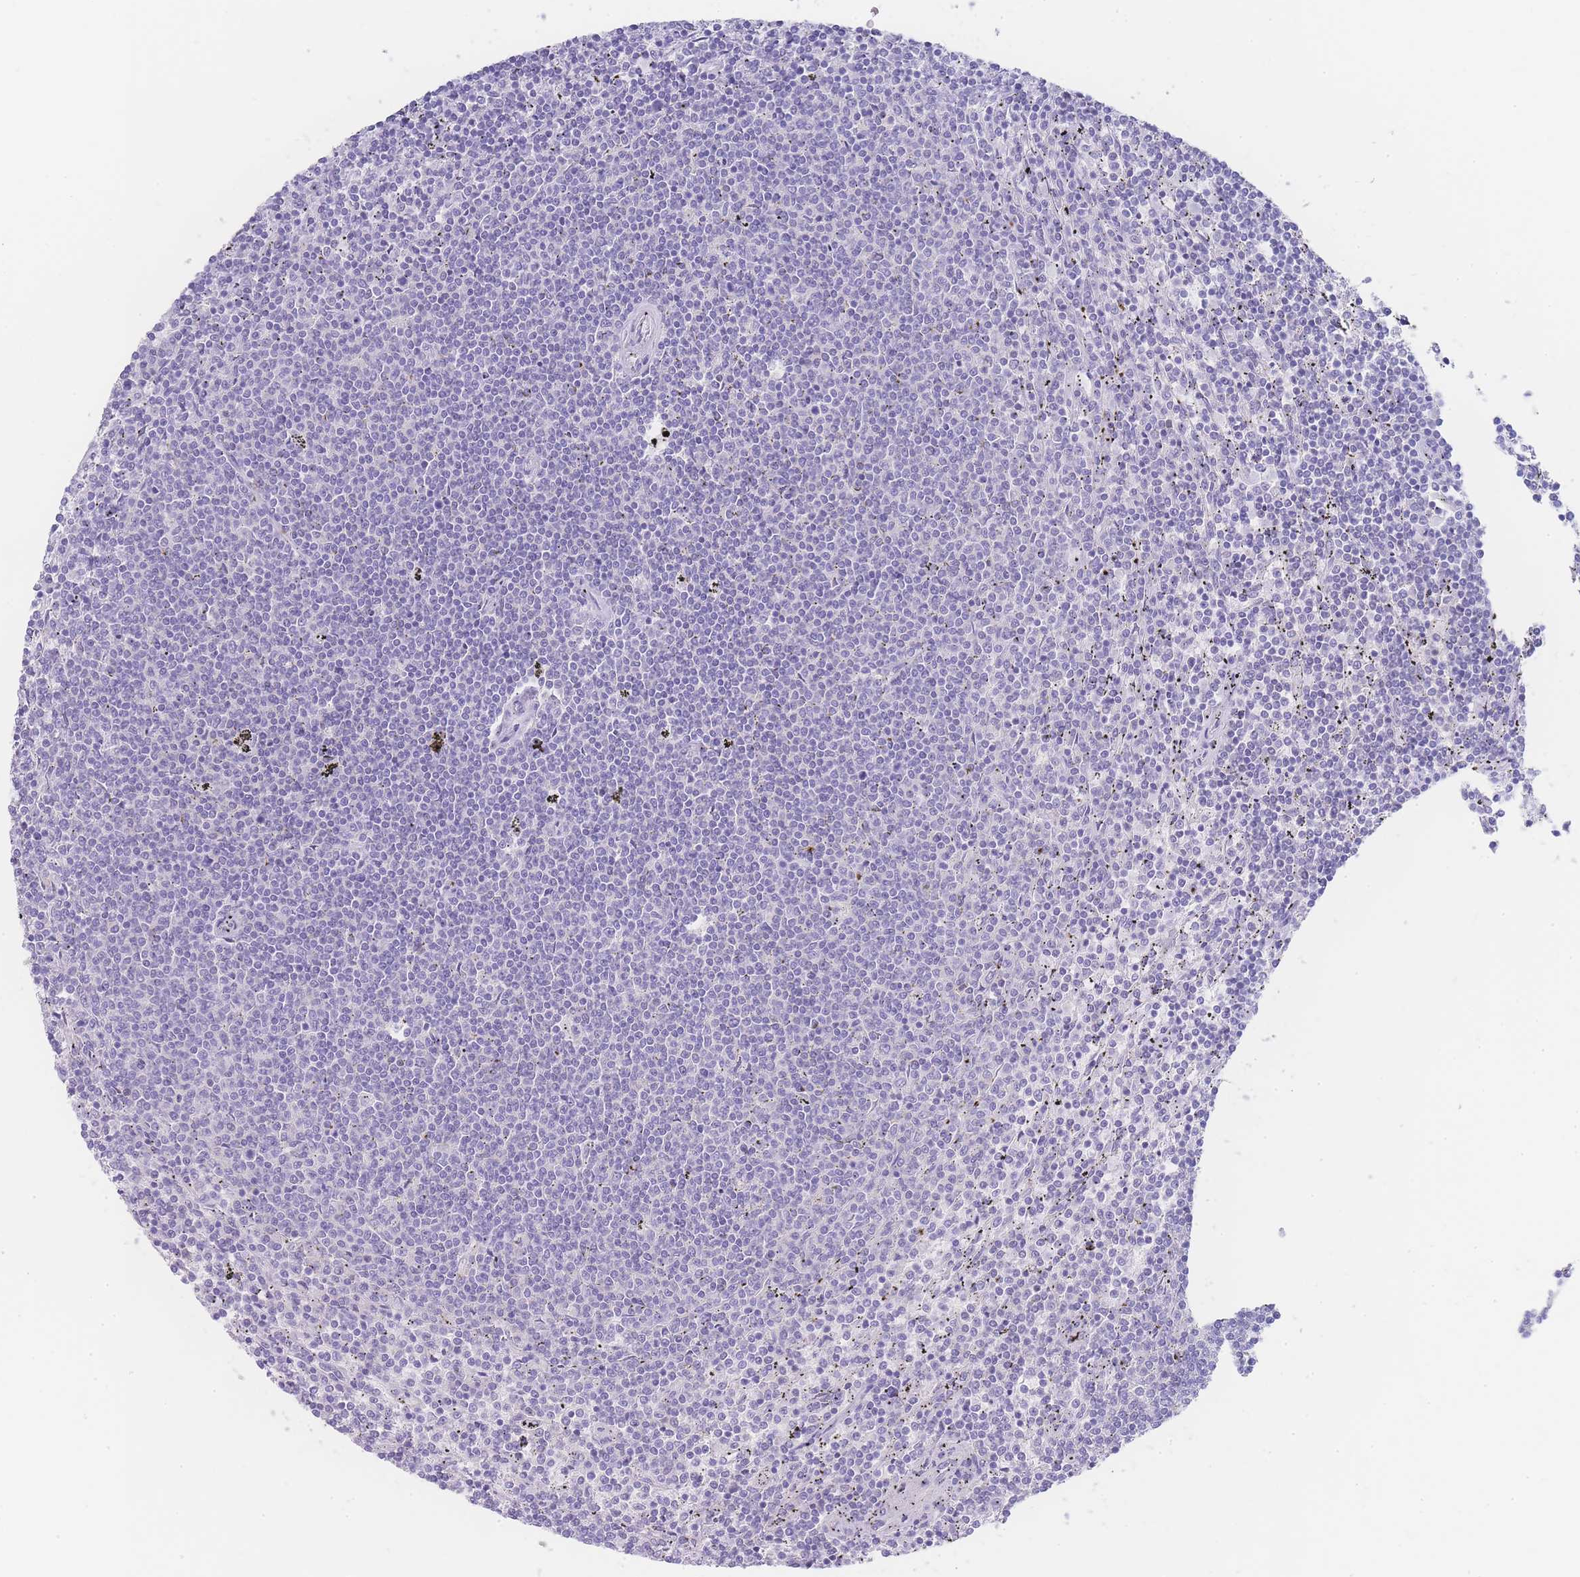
{"staining": {"intensity": "negative", "quantity": "none", "location": "none"}, "tissue": "lymphoma", "cell_type": "Tumor cells", "image_type": "cancer", "snomed": [{"axis": "morphology", "description": "Malignant lymphoma, non-Hodgkin's type, Low grade"}, {"axis": "topography", "description": "Spleen"}], "caption": "Lymphoma stained for a protein using IHC demonstrates no positivity tumor cells.", "gene": "LZTFL1", "patient": {"sex": "female", "age": 50}}